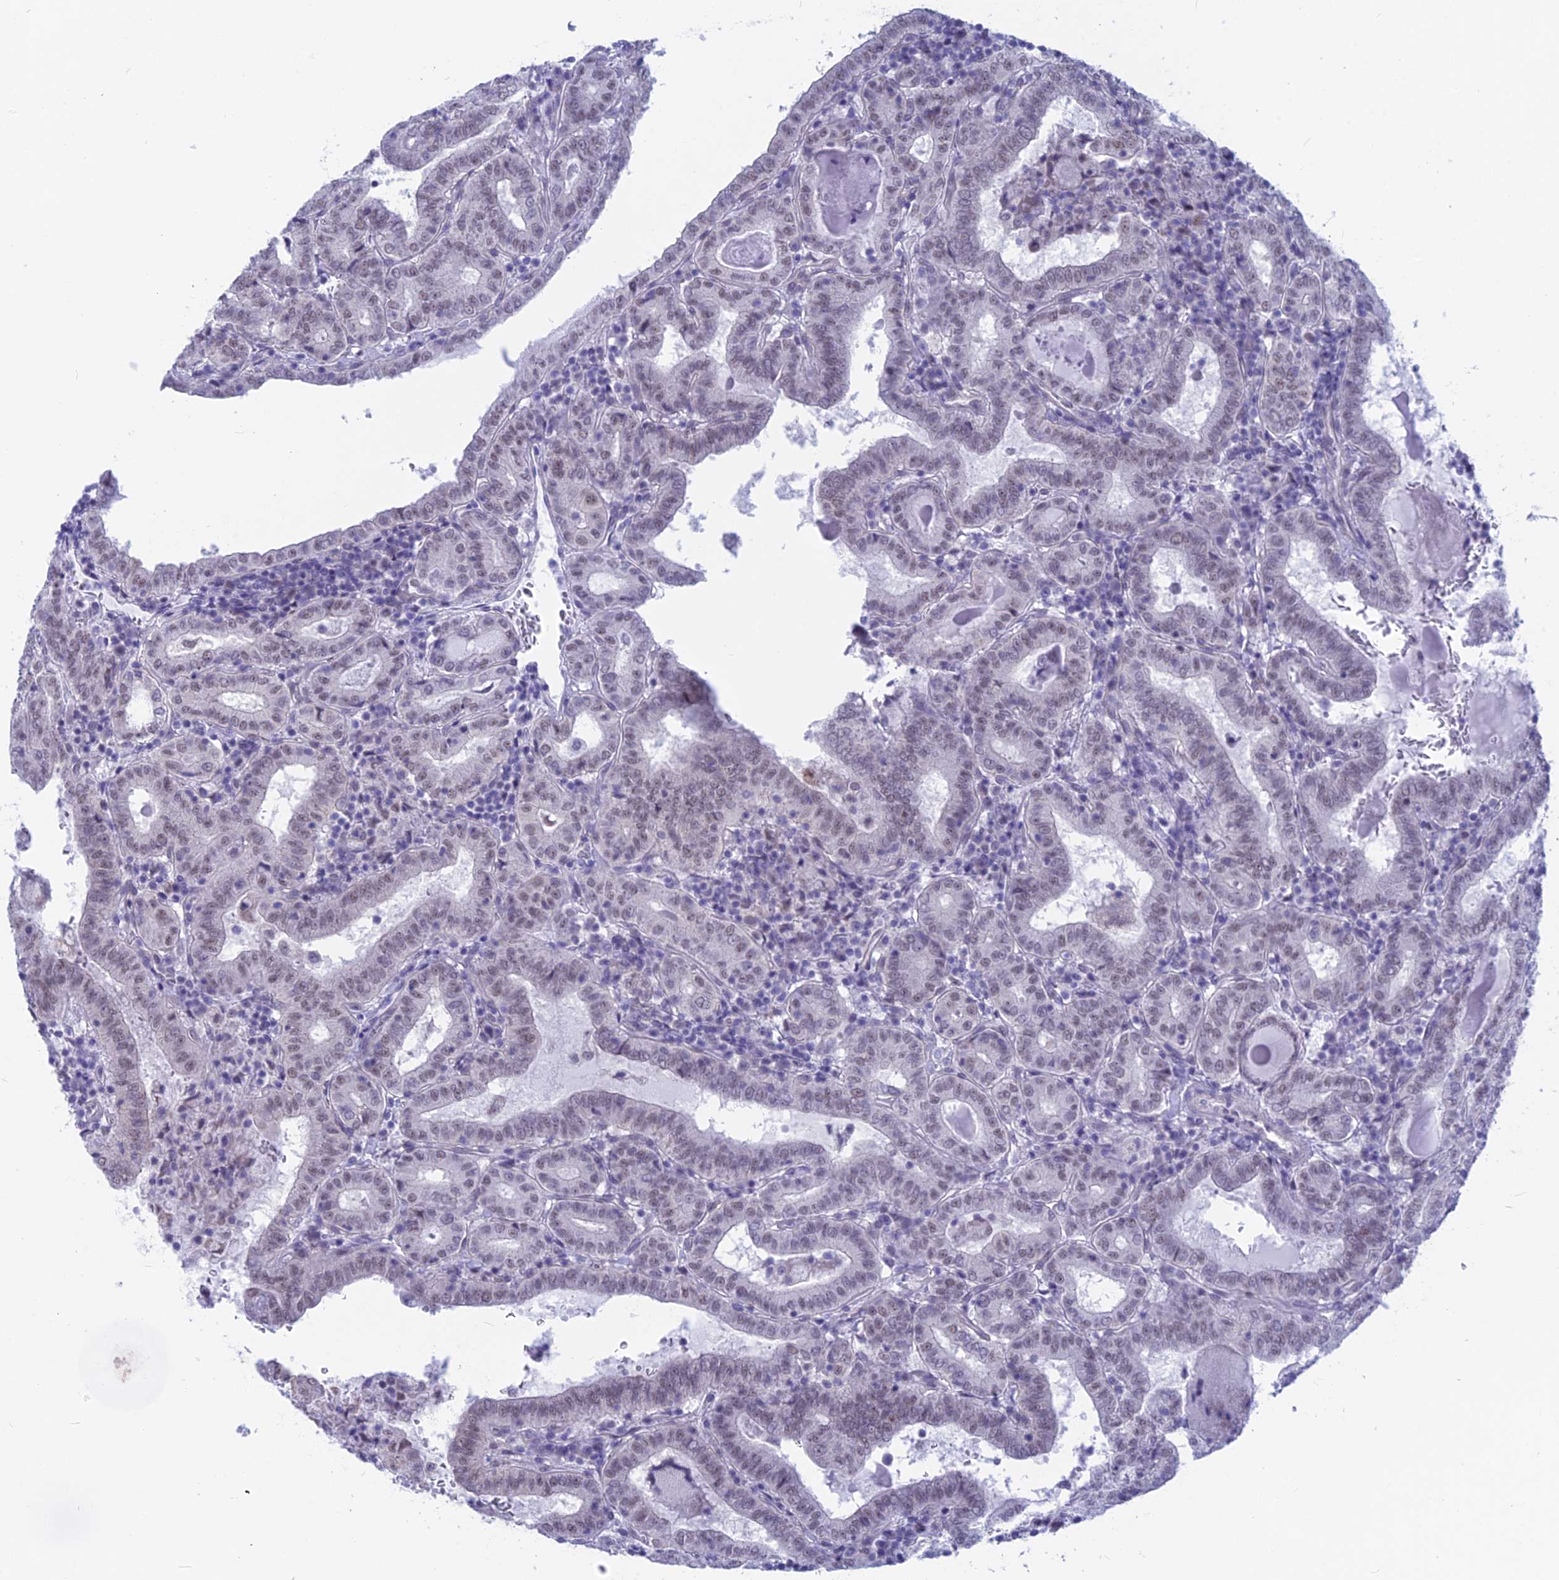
{"staining": {"intensity": "weak", "quantity": "25%-75%", "location": "nuclear"}, "tissue": "thyroid cancer", "cell_type": "Tumor cells", "image_type": "cancer", "snomed": [{"axis": "morphology", "description": "Papillary adenocarcinoma, NOS"}, {"axis": "topography", "description": "Thyroid gland"}], "caption": "Thyroid cancer tissue displays weak nuclear positivity in approximately 25%-75% of tumor cells", "gene": "SRSF5", "patient": {"sex": "female", "age": 72}}